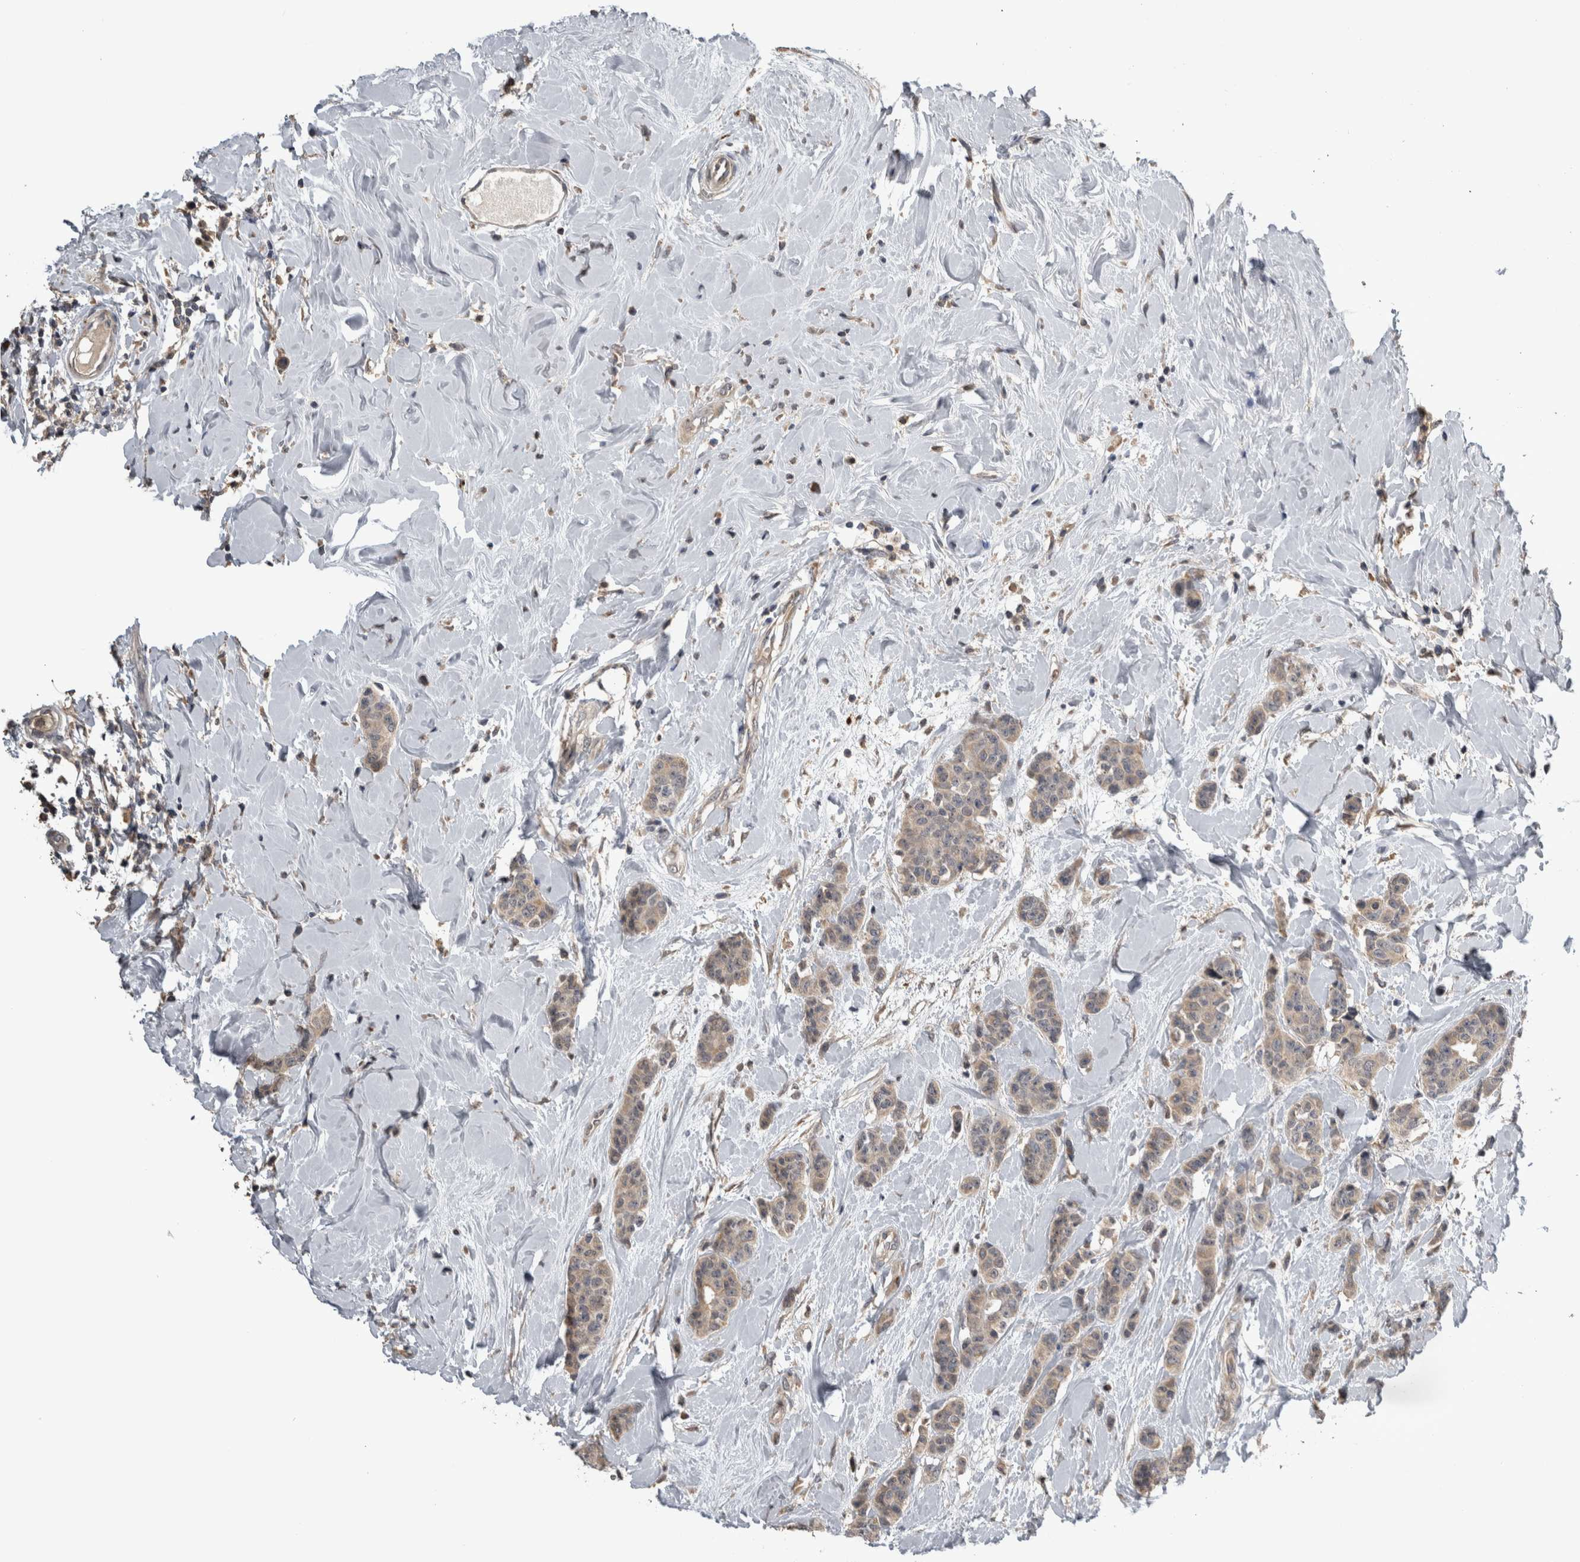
{"staining": {"intensity": "weak", "quantity": "25%-75%", "location": "cytoplasmic/membranous"}, "tissue": "breast cancer", "cell_type": "Tumor cells", "image_type": "cancer", "snomed": [{"axis": "morphology", "description": "Normal tissue, NOS"}, {"axis": "morphology", "description": "Duct carcinoma"}, {"axis": "topography", "description": "Breast"}], "caption": "Immunohistochemical staining of human intraductal carcinoma (breast) reveals low levels of weak cytoplasmic/membranous staining in approximately 25%-75% of tumor cells.", "gene": "ANXA13", "patient": {"sex": "female", "age": 40}}